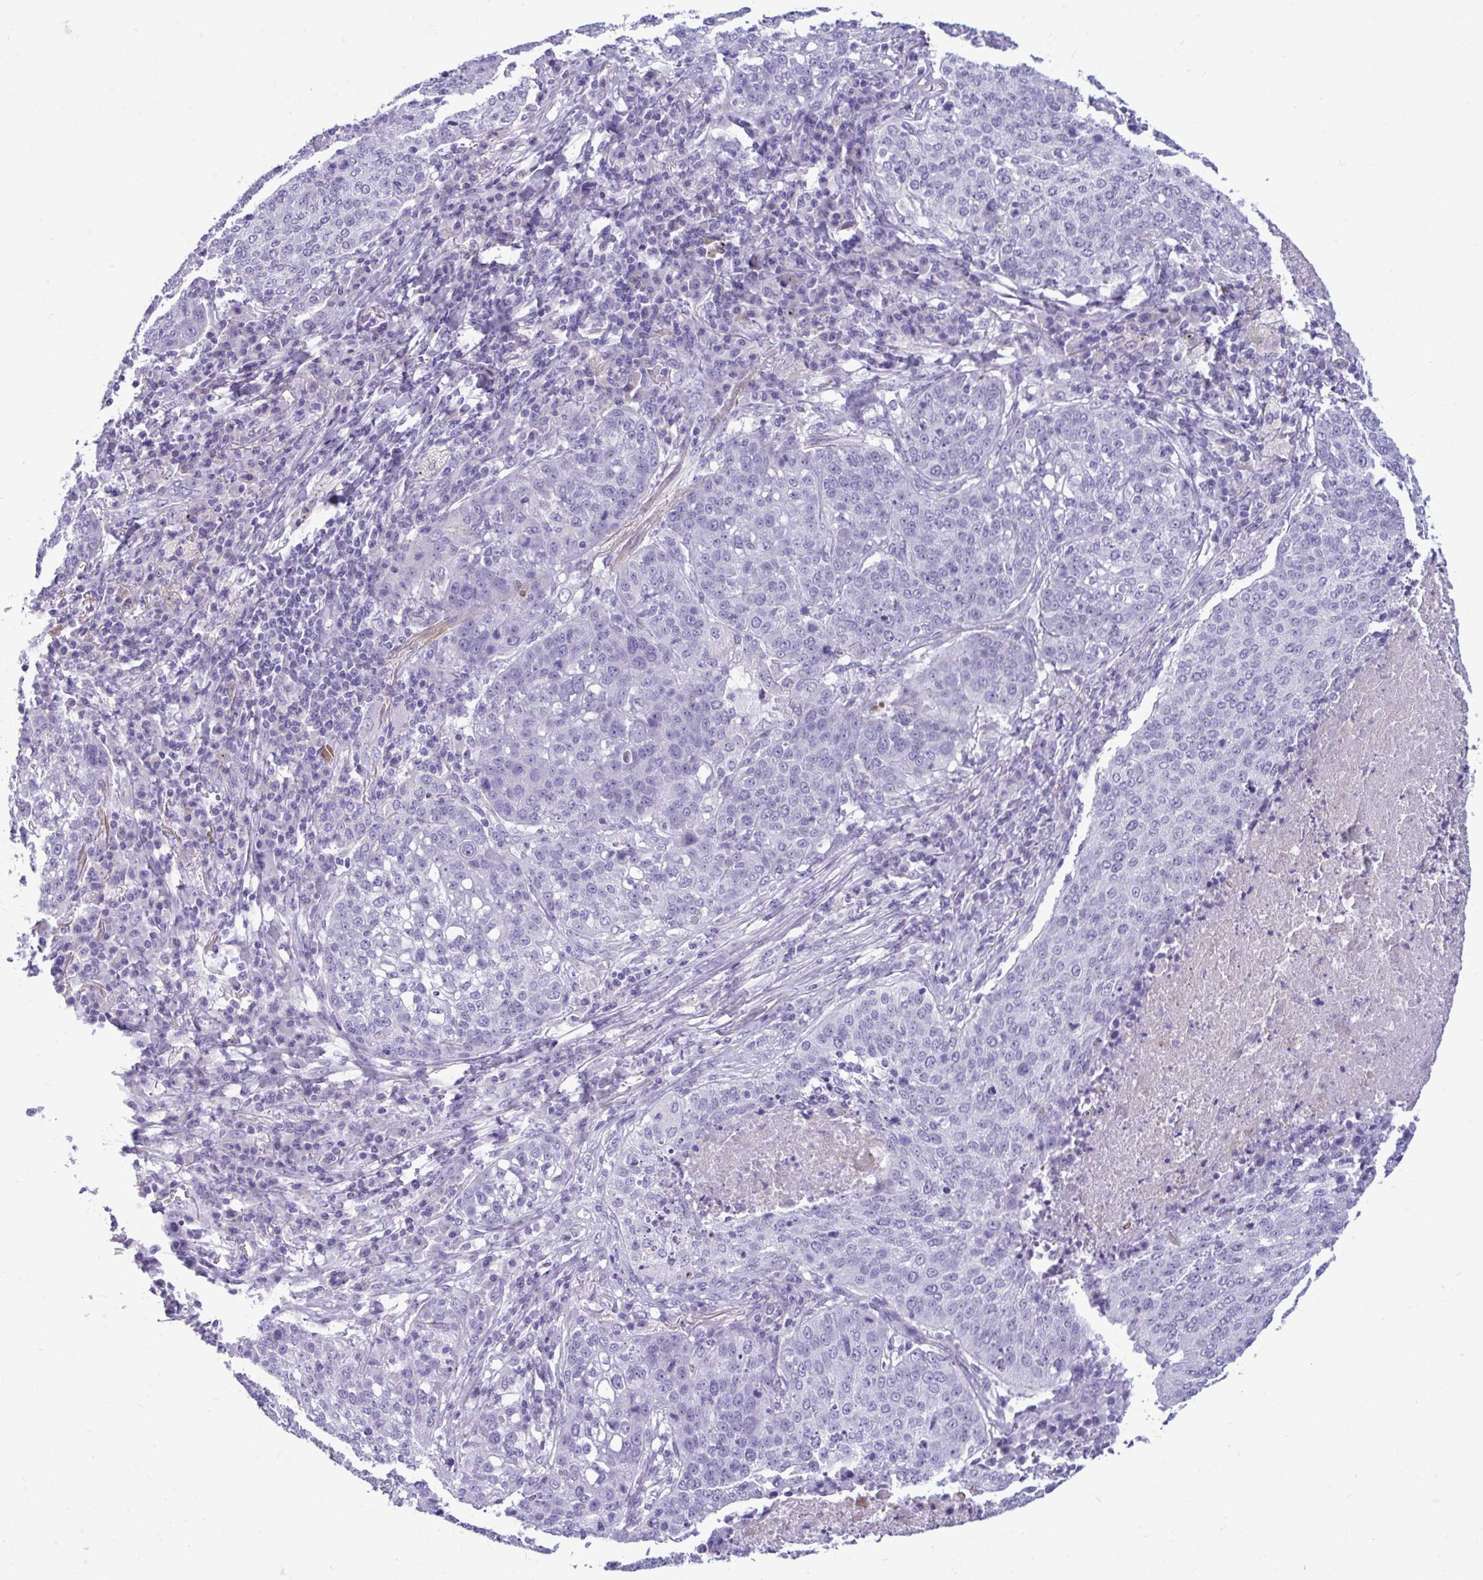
{"staining": {"intensity": "negative", "quantity": "none", "location": "none"}, "tissue": "lung cancer", "cell_type": "Tumor cells", "image_type": "cancer", "snomed": [{"axis": "morphology", "description": "Squamous cell carcinoma, NOS"}, {"axis": "topography", "description": "Lung"}], "caption": "Tumor cells are negative for protein expression in human squamous cell carcinoma (lung).", "gene": "PIGZ", "patient": {"sex": "male", "age": 63}}